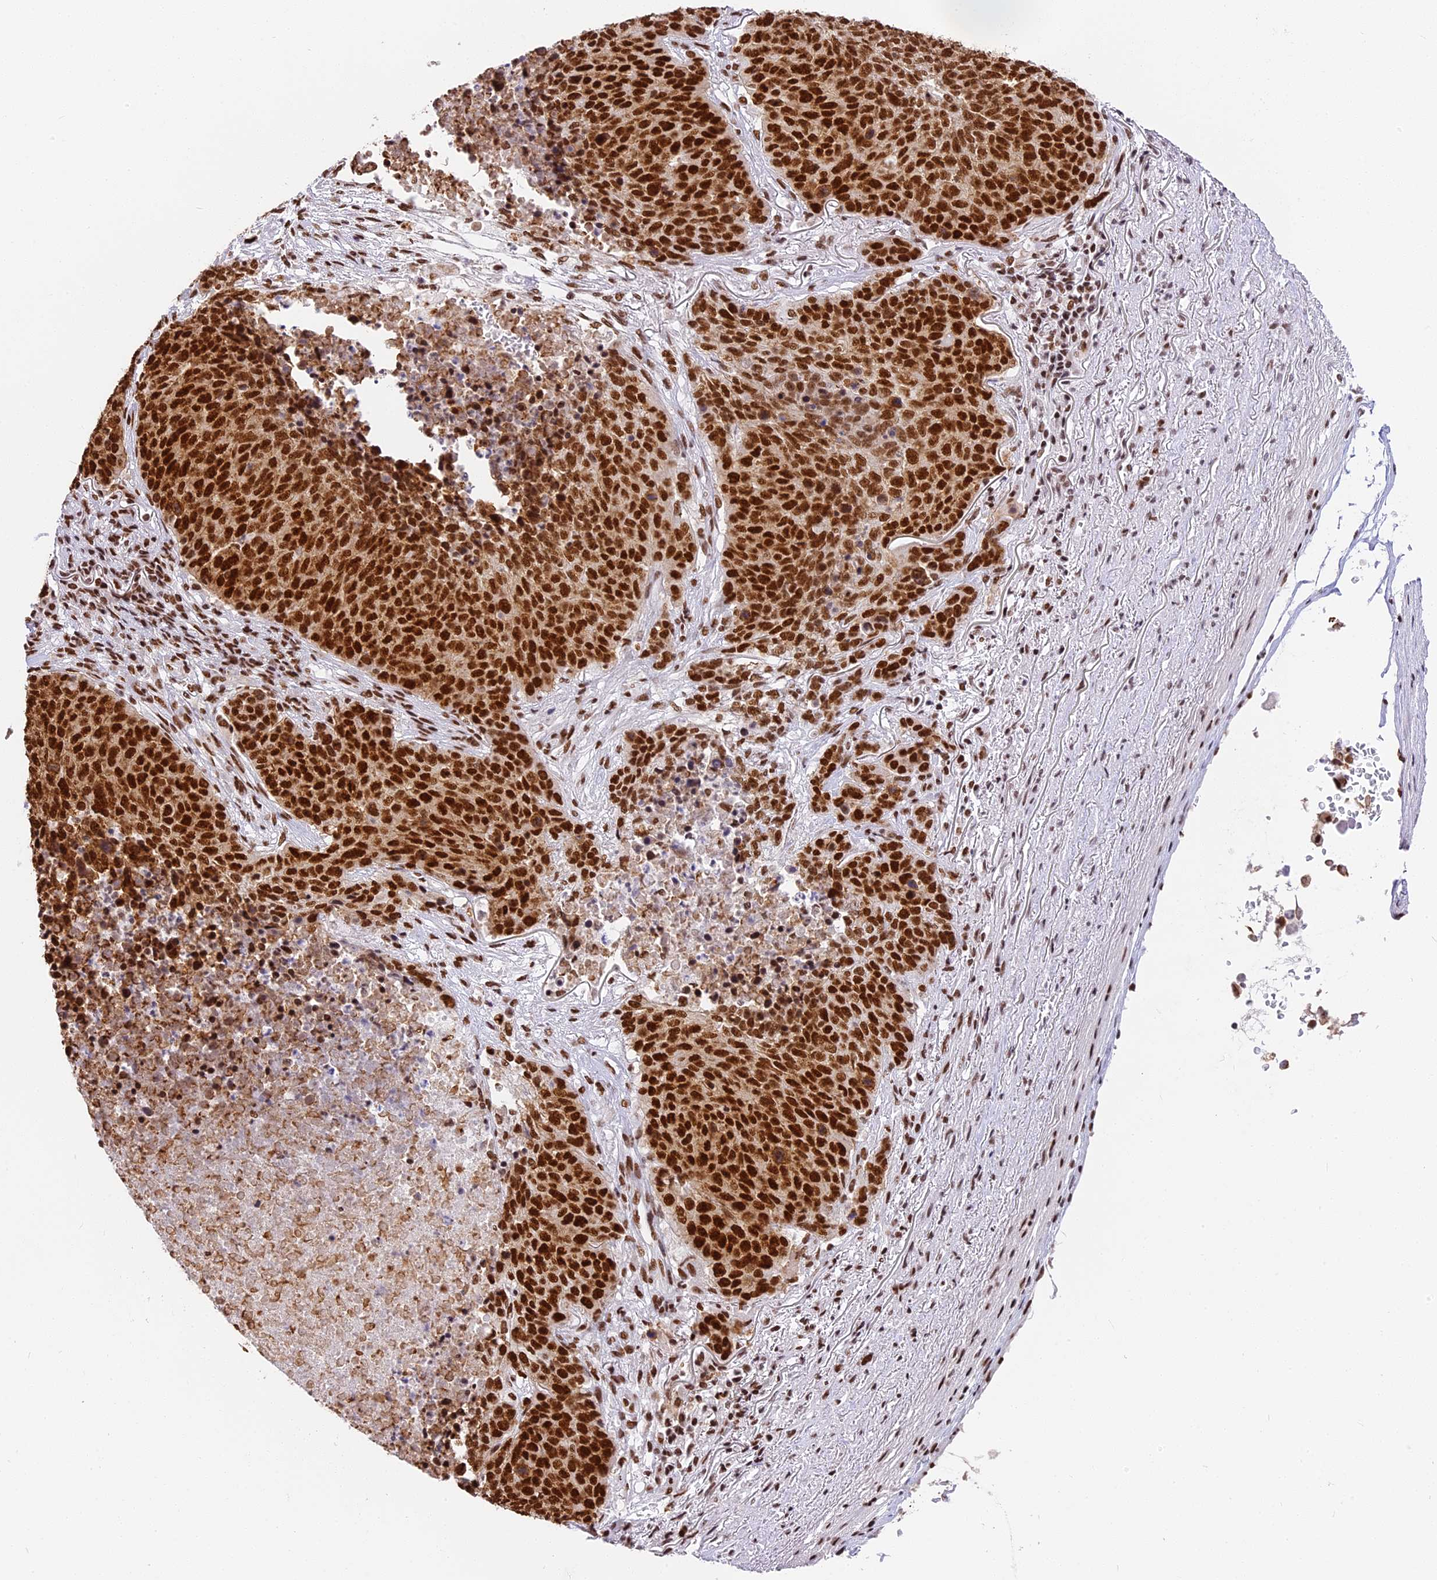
{"staining": {"intensity": "strong", "quantity": ">75%", "location": "nuclear"}, "tissue": "lung cancer", "cell_type": "Tumor cells", "image_type": "cancer", "snomed": [{"axis": "morphology", "description": "Normal tissue, NOS"}, {"axis": "morphology", "description": "Squamous cell carcinoma, NOS"}, {"axis": "topography", "description": "Lymph node"}, {"axis": "topography", "description": "Lung"}], "caption": "Human lung cancer stained for a protein (brown) shows strong nuclear positive staining in approximately >75% of tumor cells.", "gene": "SBNO1", "patient": {"sex": "male", "age": 66}}